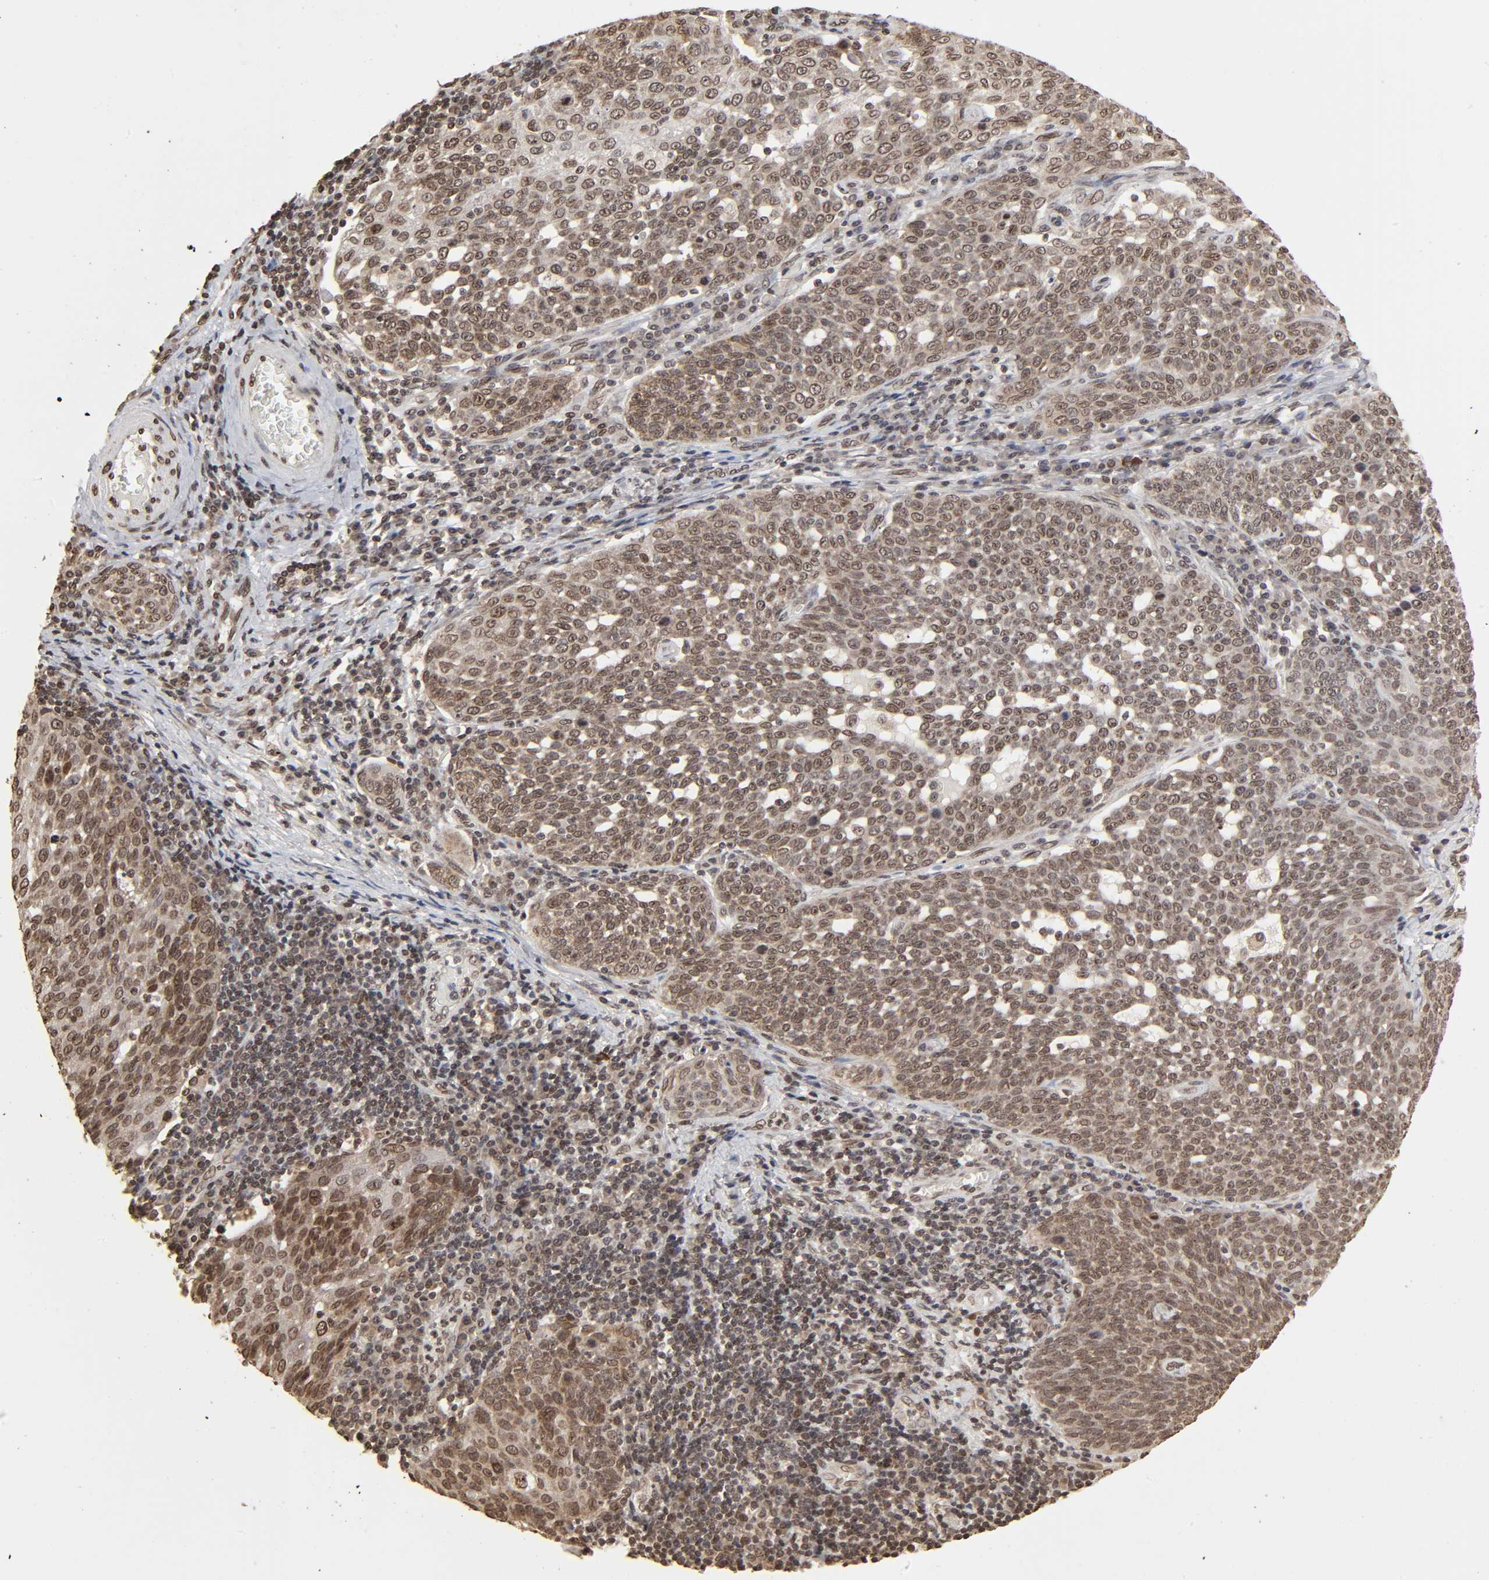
{"staining": {"intensity": "moderate", "quantity": ">75%", "location": "cytoplasmic/membranous,nuclear"}, "tissue": "cervical cancer", "cell_type": "Tumor cells", "image_type": "cancer", "snomed": [{"axis": "morphology", "description": "Squamous cell carcinoma, NOS"}, {"axis": "topography", "description": "Cervix"}], "caption": "The histopathology image shows immunohistochemical staining of squamous cell carcinoma (cervical). There is moderate cytoplasmic/membranous and nuclear staining is seen in about >75% of tumor cells.", "gene": "MLLT6", "patient": {"sex": "female", "age": 34}}